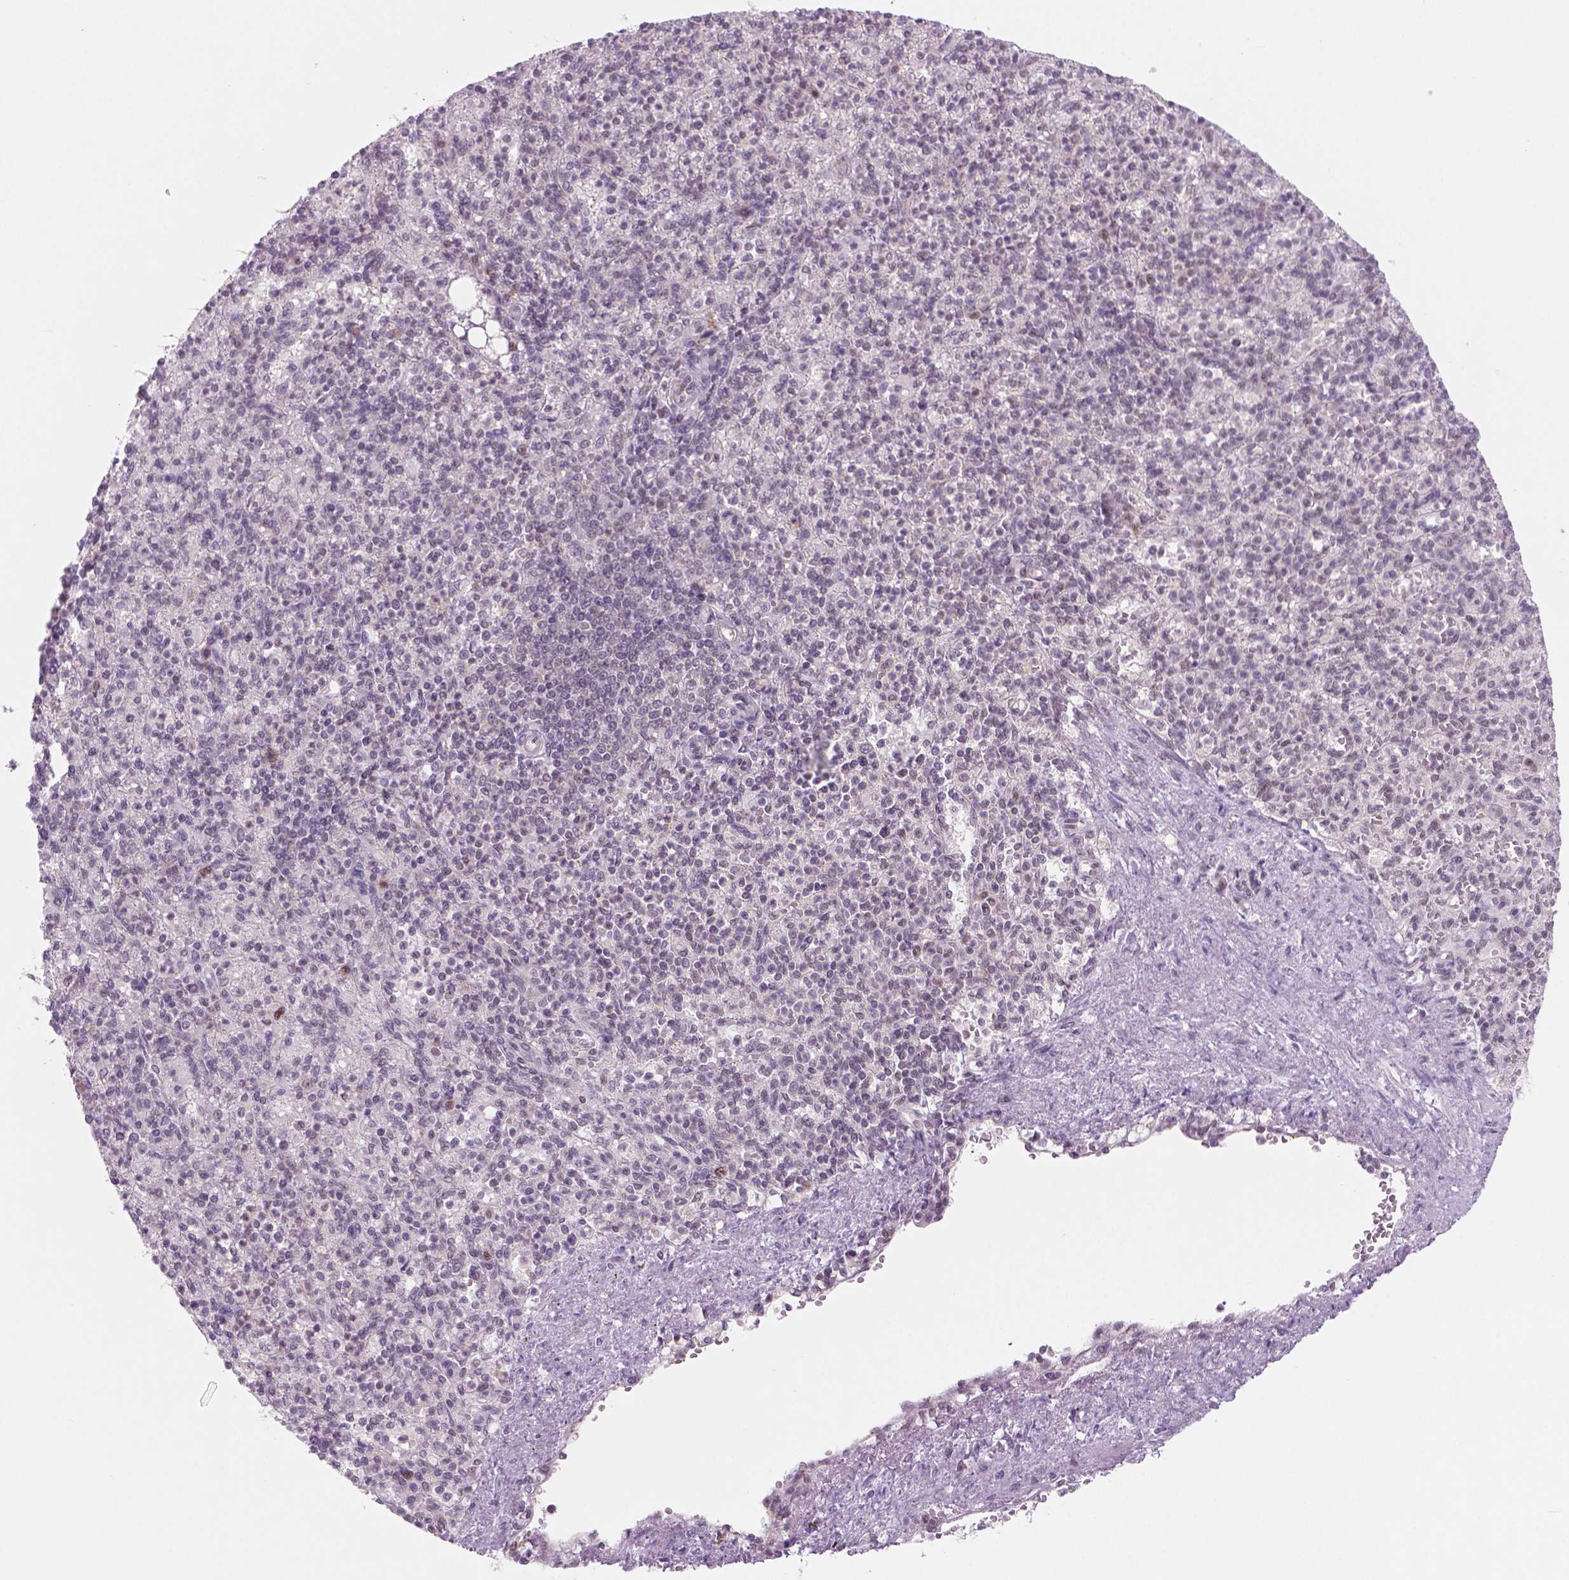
{"staining": {"intensity": "weak", "quantity": "25%-75%", "location": "nuclear"}, "tissue": "spleen", "cell_type": "Cells in red pulp", "image_type": "normal", "snomed": [{"axis": "morphology", "description": "Normal tissue, NOS"}, {"axis": "topography", "description": "Spleen"}], "caption": "Immunohistochemistry (IHC) (DAB (3,3'-diaminobenzidine)) staining of normal spleen reveals weak nuclear protein positivity in about 25%-75% of cells in red pulp.", "gene": "PHAX", "patient": {"sex": "female", "age": 74}}